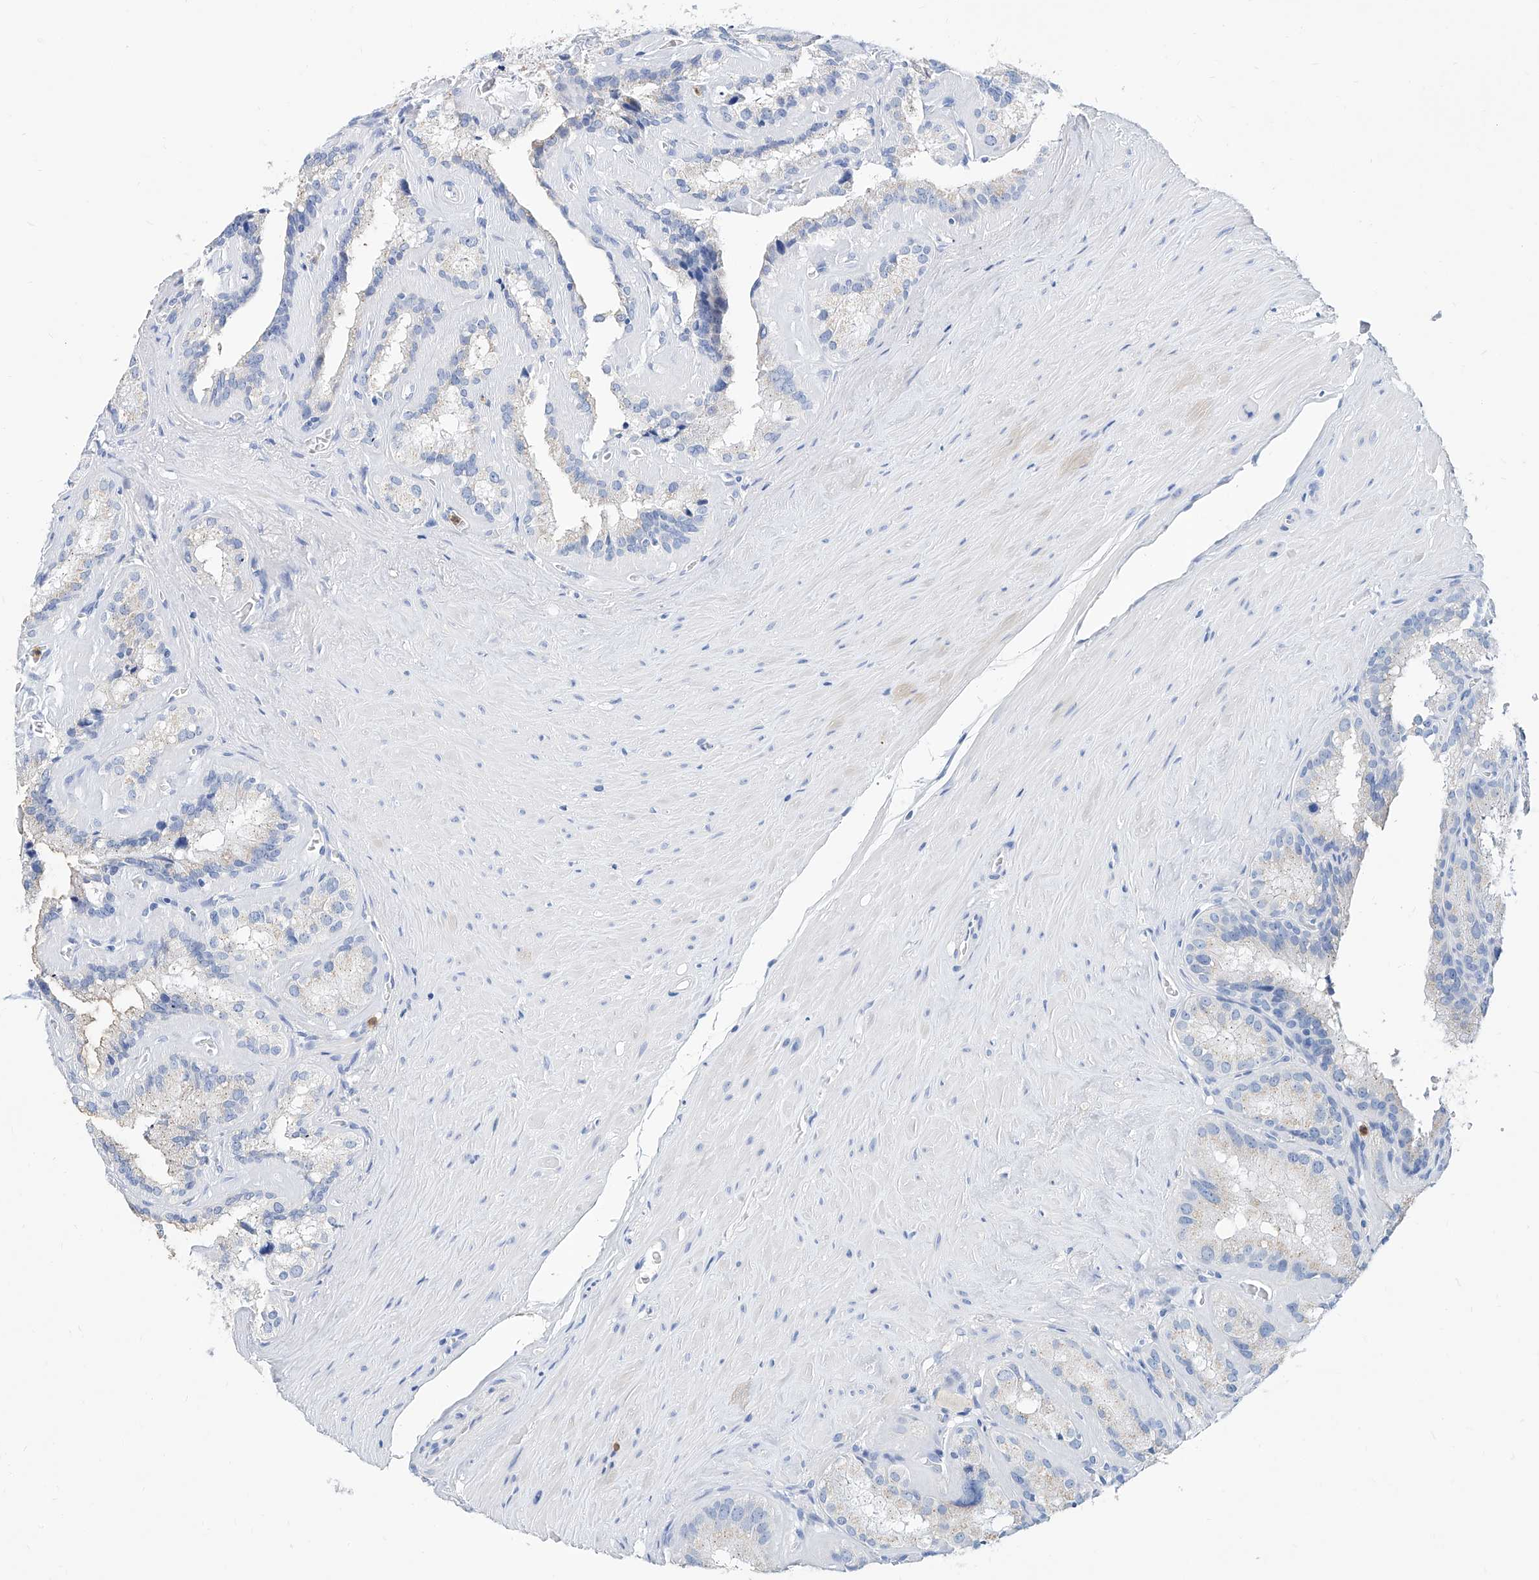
{"staining": {"intensity": "negative", "quantity": "none", "location": "none"}, "tissue": "seminal vesicle", "cell_type": "Glandular cells", "image_type": "normal", "snomed": [{"axis": "morphology", "description": "Normal tissue, NOS"}, {"axis": "topography", "description": "Prostate"}, {"axis": "topography", "description": "Seminal veicle"}], "caption": "DAB (3,3'-diaminobenzidine) immunohistochemical staining of benign seminal vesicle reveals no significant expression in glandular cells. (DAB (3,3'-diaminobenzidine) IHC visualized using brightfield microscopy, high magnification).", "gene": "SLC25A29", "patient": {"sex": "male", "age": 59}}